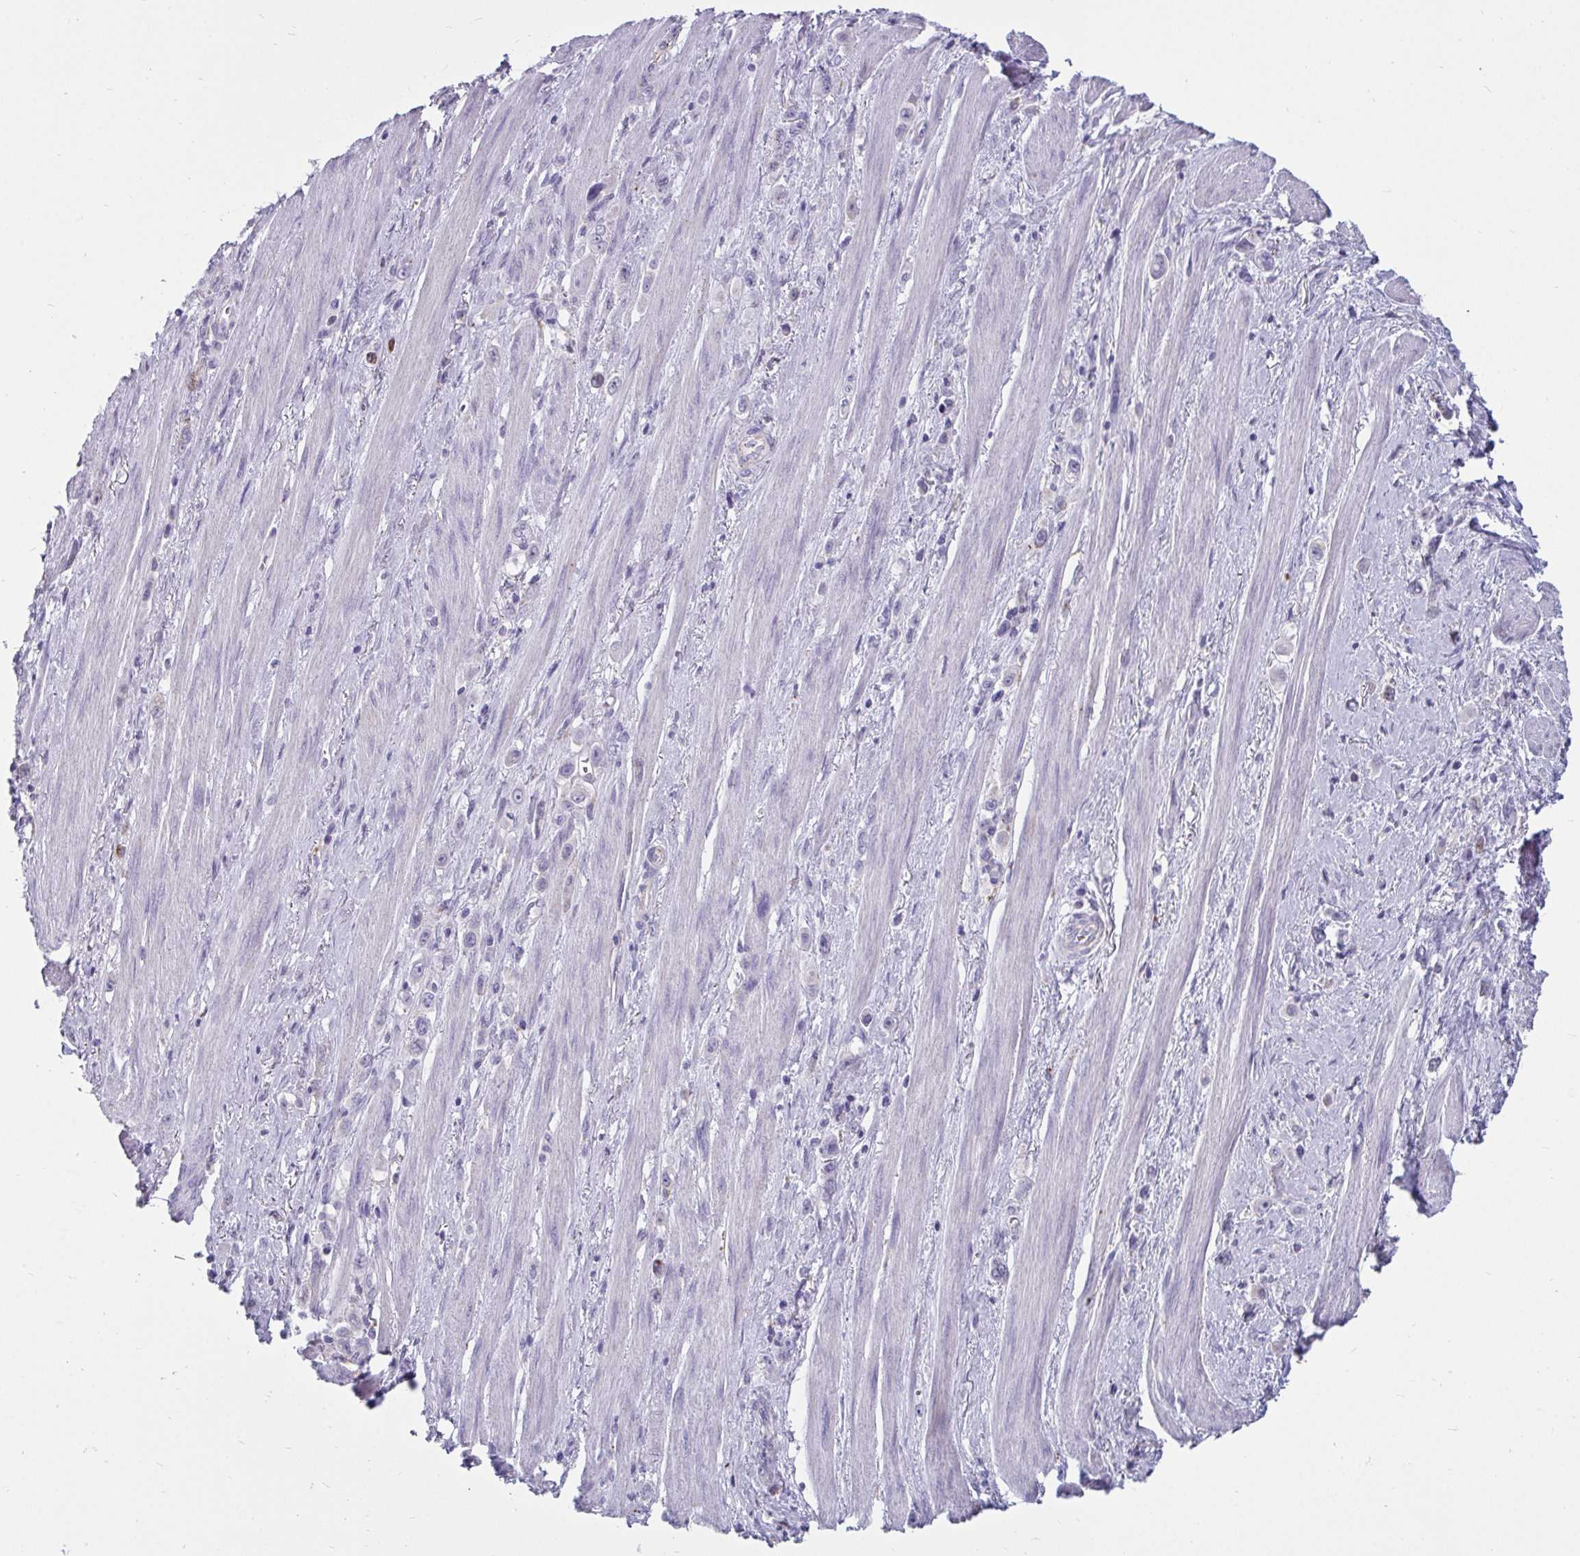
{"staining": {"intensity": "negative", "quantity": "none", "location": "none"}, "tissue": "stomach cancer", "cell_type": "Tumor cells", "image_type": "cancer", "snomed": [{"axis": "morphology", "description": "Adenocarcinoma, NOS"}, {"axis": "topography", "description": "Stomach, upper"}], "caption": "Photomicrograph shows no significant protein expression in tumor cells of stomach adenocarcinoma.", "gene": "CTSZ", "patient": {"sex": "male", "age": 75}}